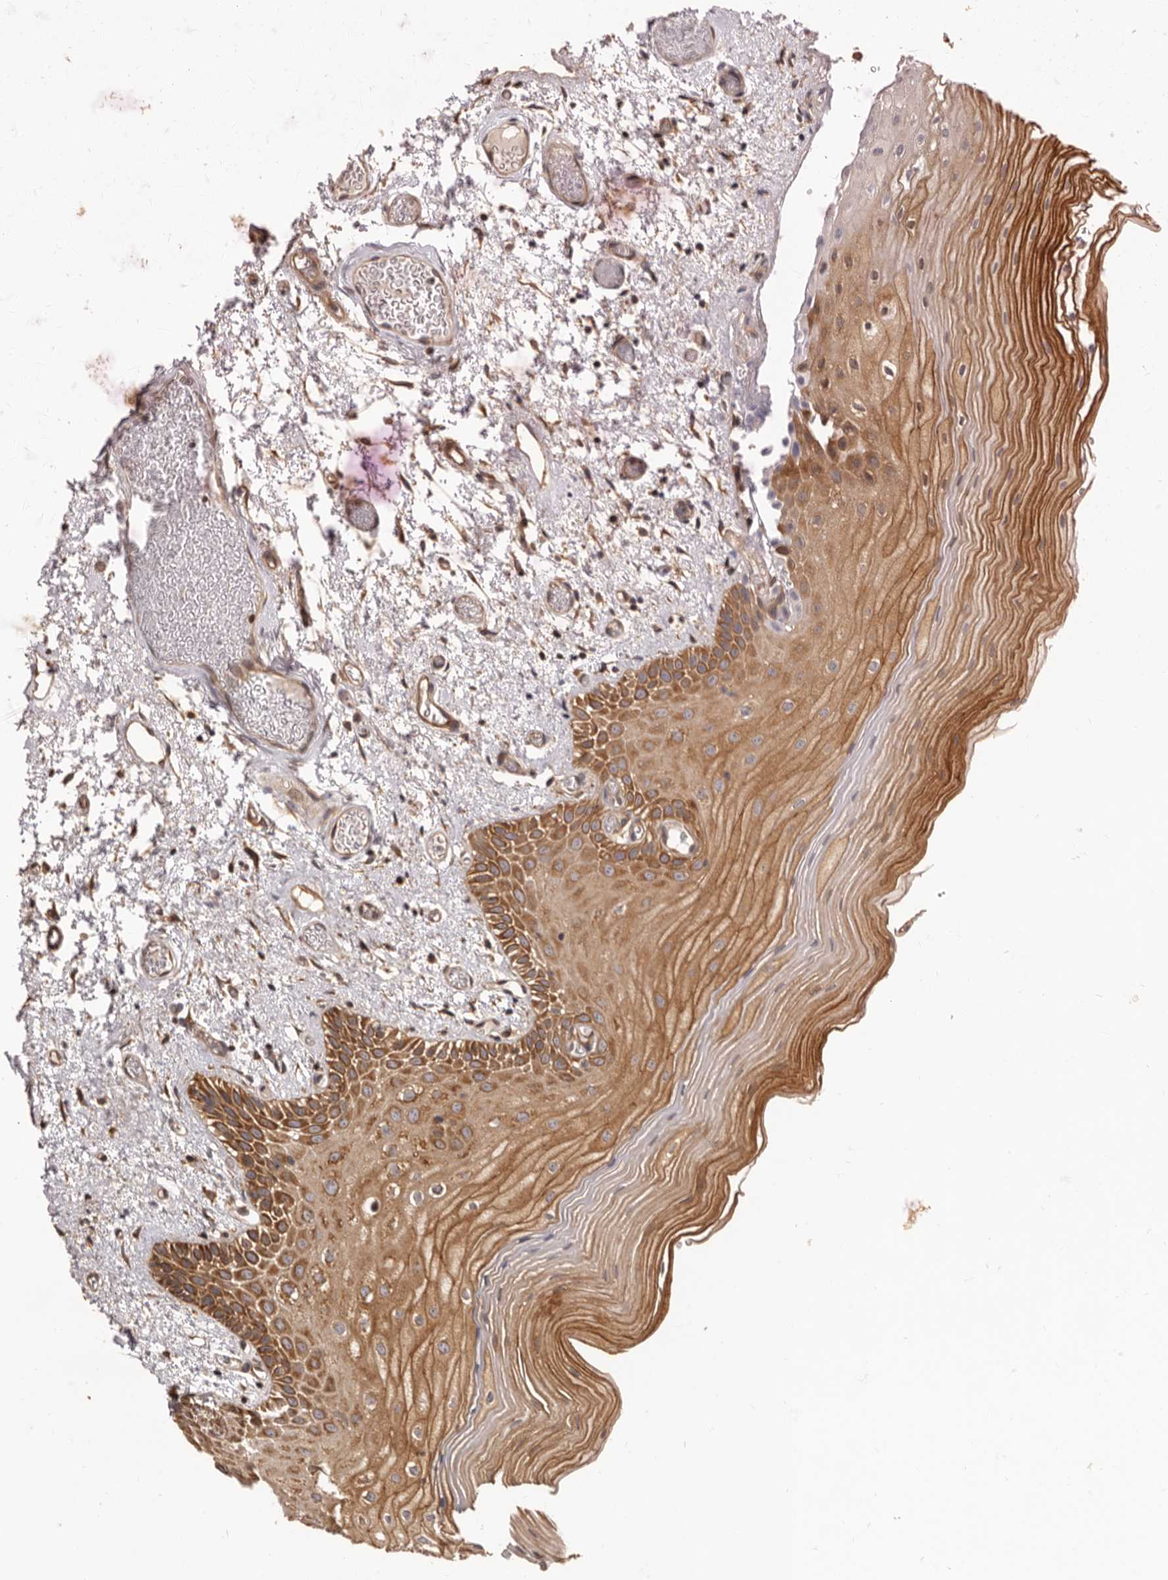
{"staining": {"intensity": "moderate", "quantity": ">75%", "location": "cytoplasmic/membranous"}, "tissue": "oral mucosa", "cell_type": "Squamous epithelial cells", "image_type": "normal", "snomed": [{"axis": "morphology", "description": "Normal tissue, NOS"}, {"axis": "topography", "description": "Oral tissue"}], "caption": "This photomicrograph reveals immunohistochemistry (IHC) staining of benign human oral mucosa, with medium moderate cytoplasmic/membranous positivity in about >75% of squamous epithelial cells.", "gene": "ADAMTS20", "patient": {"sex": "male", "age": 52}}